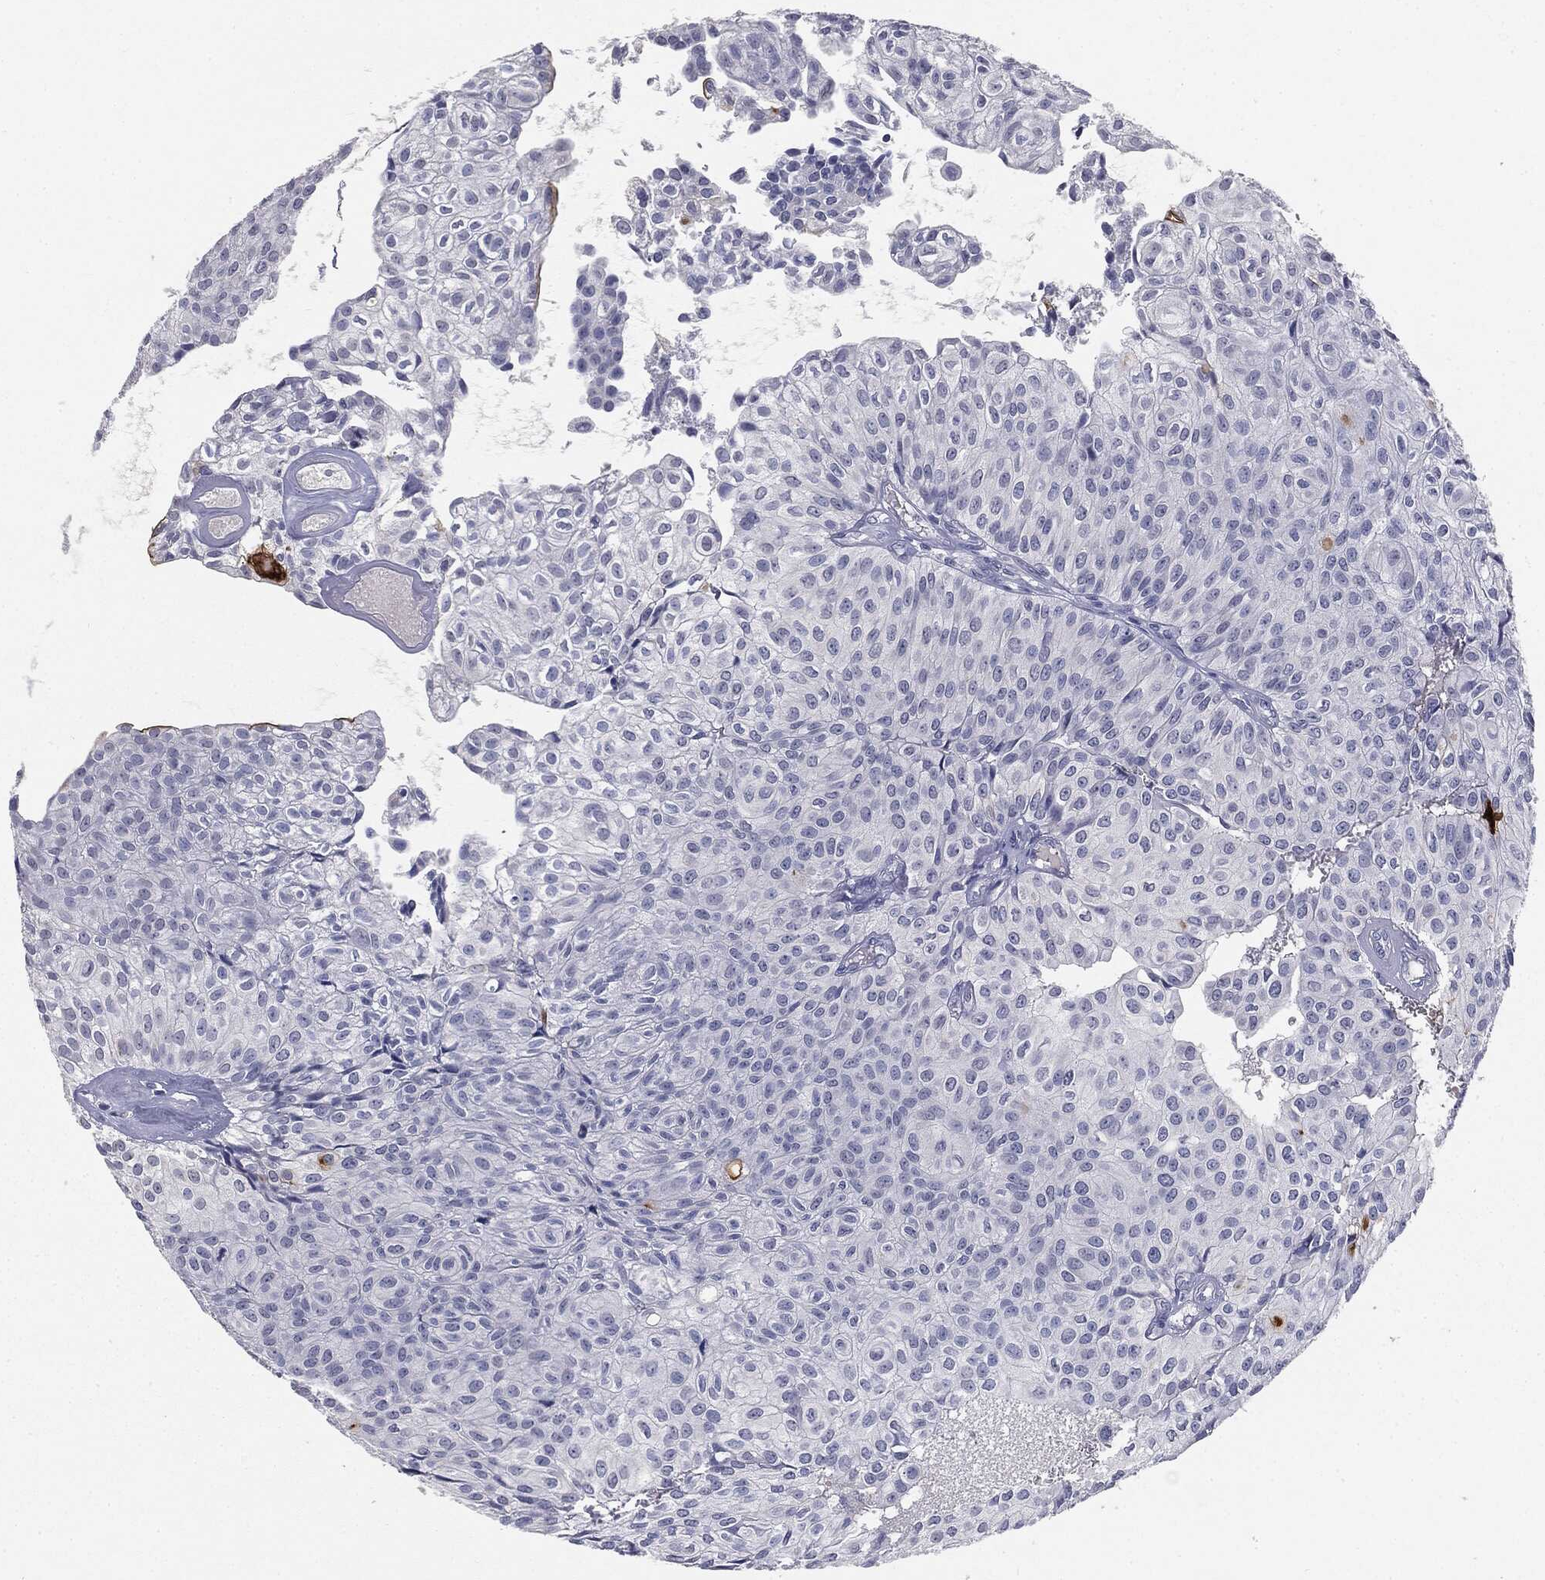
{"staining": {"intensity": "negative", "quantity": "none", "location": "none"}, "tissue": "urothelial cancer", "cell_type": "Tumor cells", "image_type": "cancer", "snomed": [{"axis": "morphology", "description": "Urothelial carcinoma, Low grade"}, {"axis": "topography", "description": "Urinary bladder"}], "caption": "Urothelial carcinoma (low-grade) was stained to show a protein in brown. There is no significant positivity in tumor cells. Nuclei are stained in blue.", "gene": "MUC1", "patient": {"sex": "male", "age": 89}}